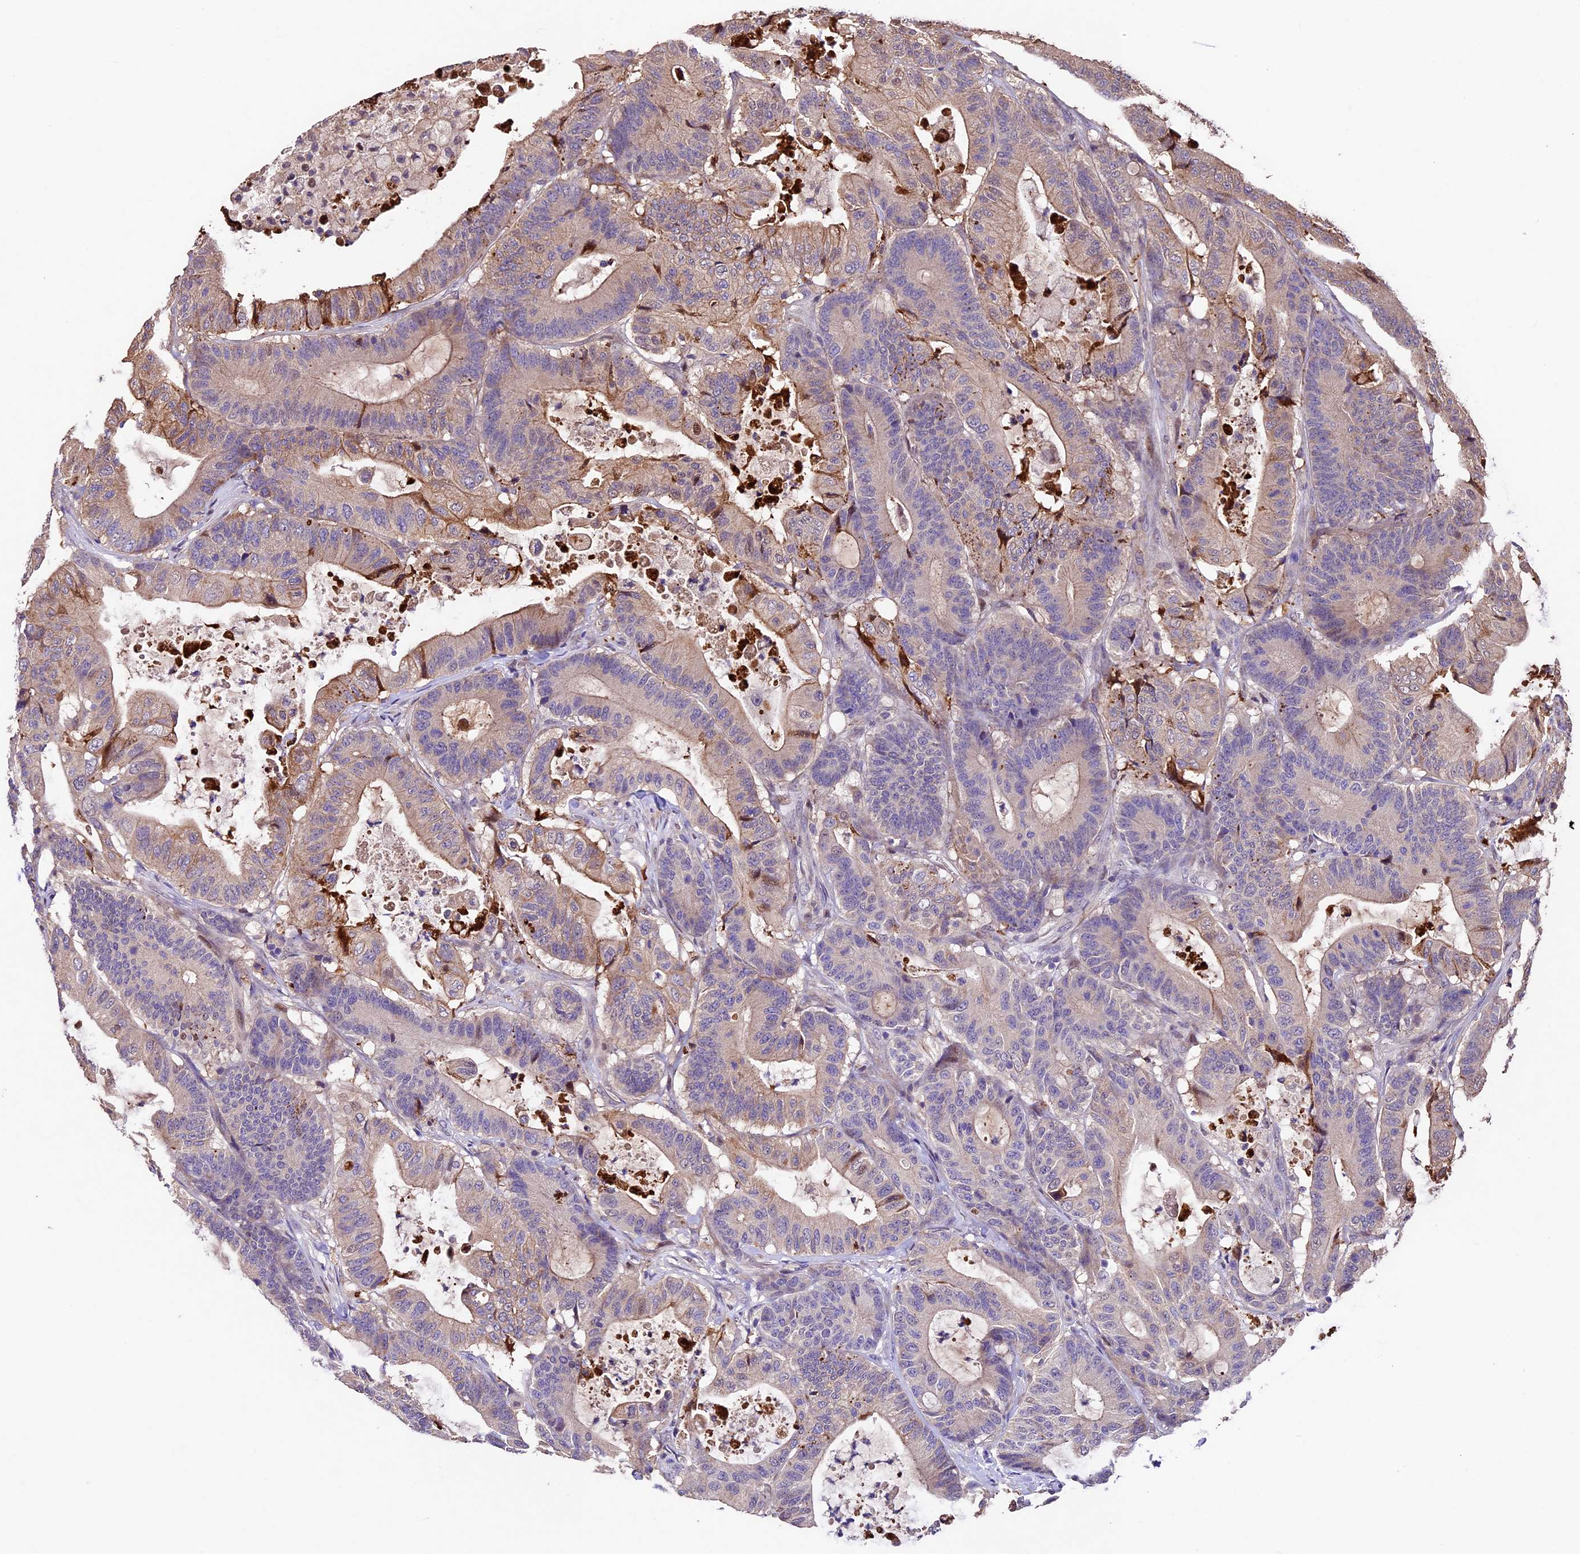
{"staining": {"intensity": "moderate", "quantity": "<25%", "location": "cytoplasmic/membranous"}, "tissue": "colorectal cancer", "cell_type": "Tumor cells", "image_type": "cancer", "snomed": [{"axis": "morphology", "description": "Adenocarcinoma, NOS"}, {"axis": "topography", "description": "Colon"}], "caption": "The photomicrograph demonstrates a brown stain indicating the presence of a protein in the cytoplasmic/membranous of tumor cells in colorectal adenocarcinoma. The protein of interest is stained brown, and the nuclei are stained in blue (DAB IHC with brightfield microscopy, high magnification).", "gene": "SBNO2", "patient": {"sex": "female", "age": 84}}